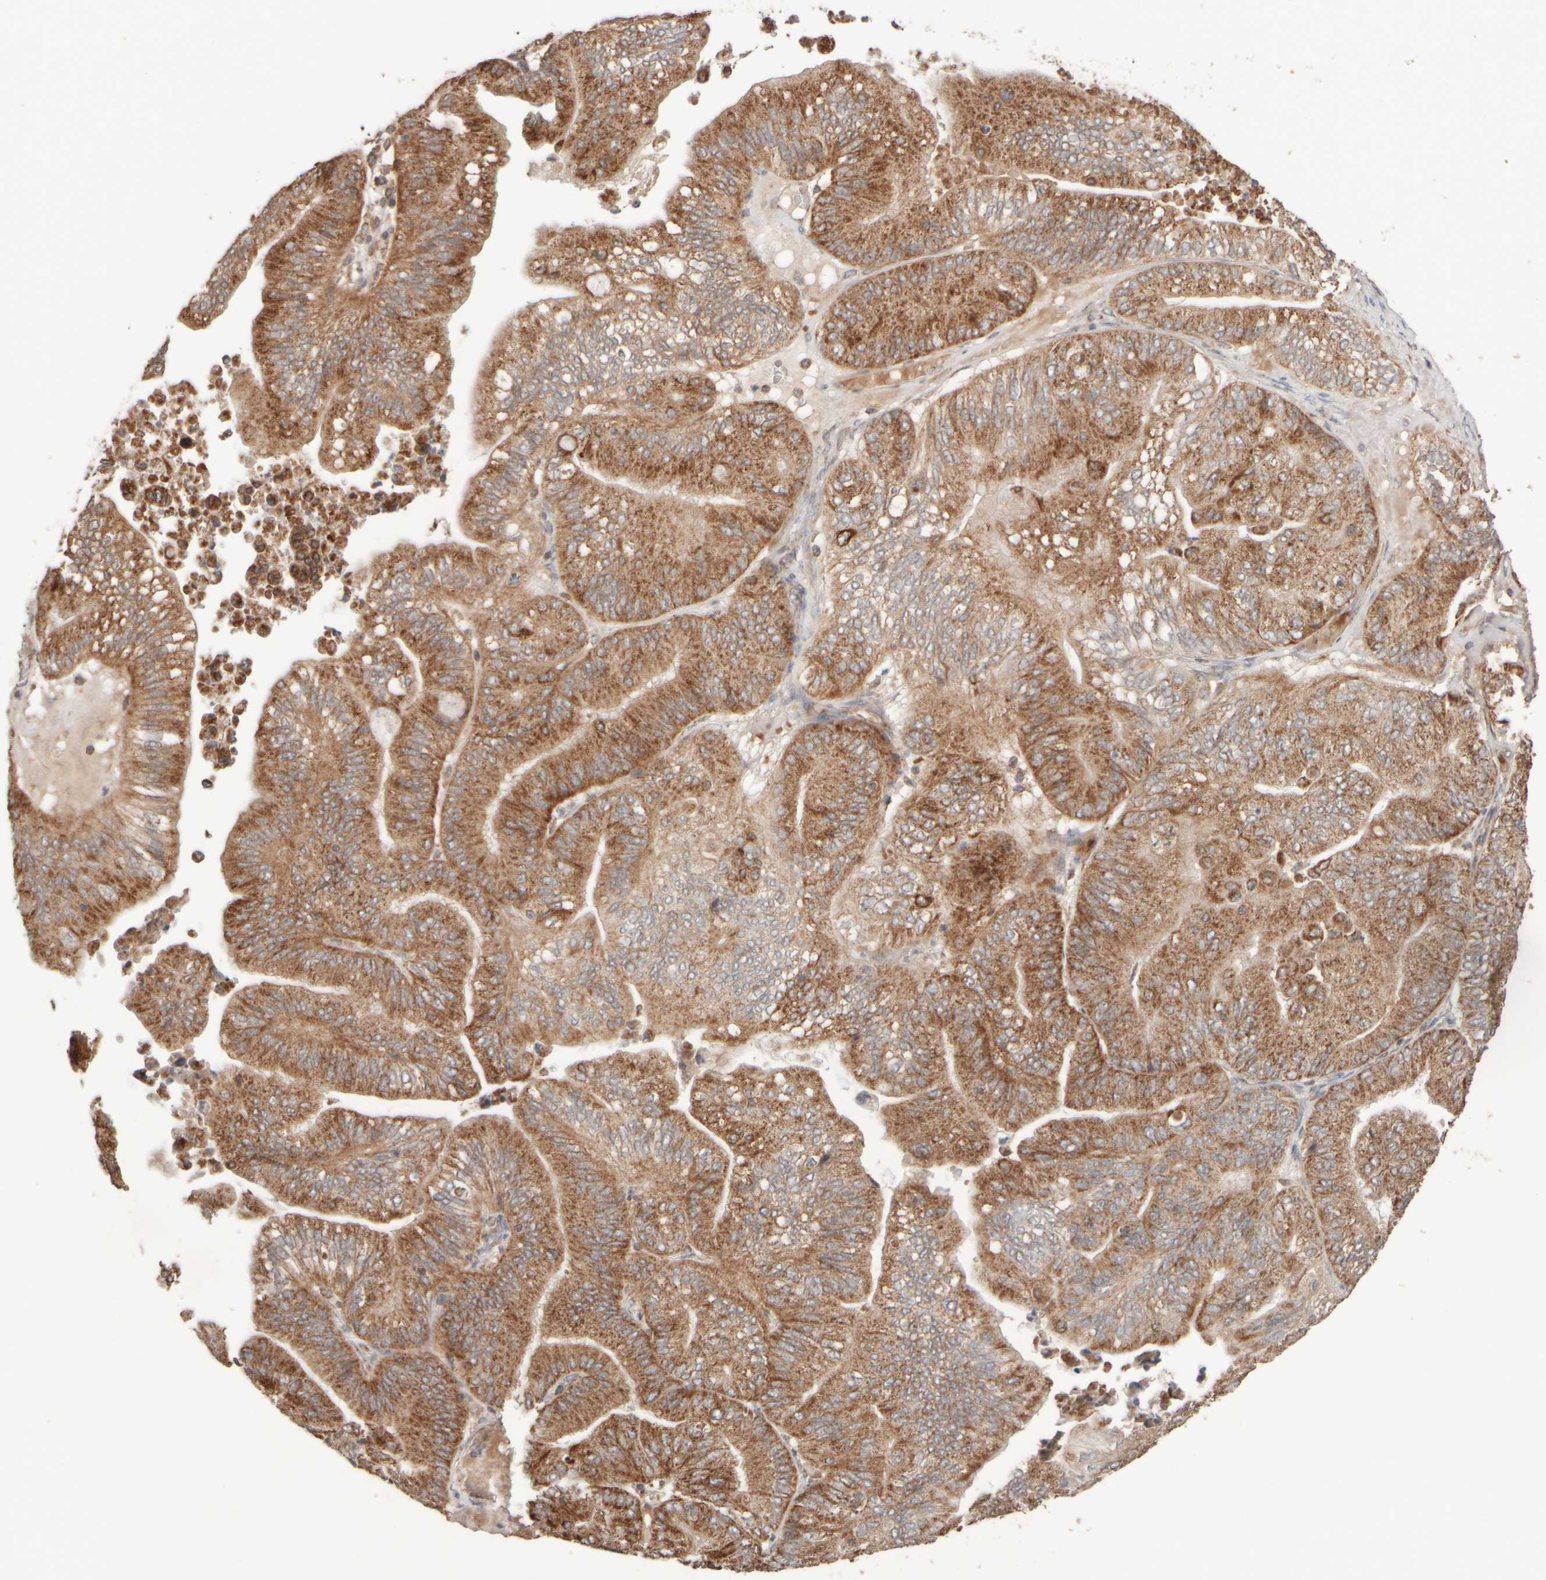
{"staining": {"intensity": "moderate", "quantity": ">75%", "location": "cytoplasmic/membranous"}, "tissue": "ovarian cancer", "cell_type": "Tumor cells", "image_type": "cancer", "snomed": [{"axis": "morphology", "description": "Cystadenocarcinoma, mucinous, NOS"}, {"axis": "topography", "description": "Ovary"}], "caption": "High-magnification brightfield microscopy of ovarian cancer (mucinous cystadenocarcinoma) stained with DAB (3,3'-diaminobenzidine) (brown) and counterstained with hematoxylin (blue). tumor cells exhibit moderate cytoplasmic/membranous expression is appreciated in approximately>75% of cells. The protein of interest is stained brown, and the nuclei are stained in blue (DAB (3,3'-diaminobenzidine) IHC with brightfield microscopy, high magnification).", "gene": "EIF2B3", "patient": {"sex": "female", "age": 61}}